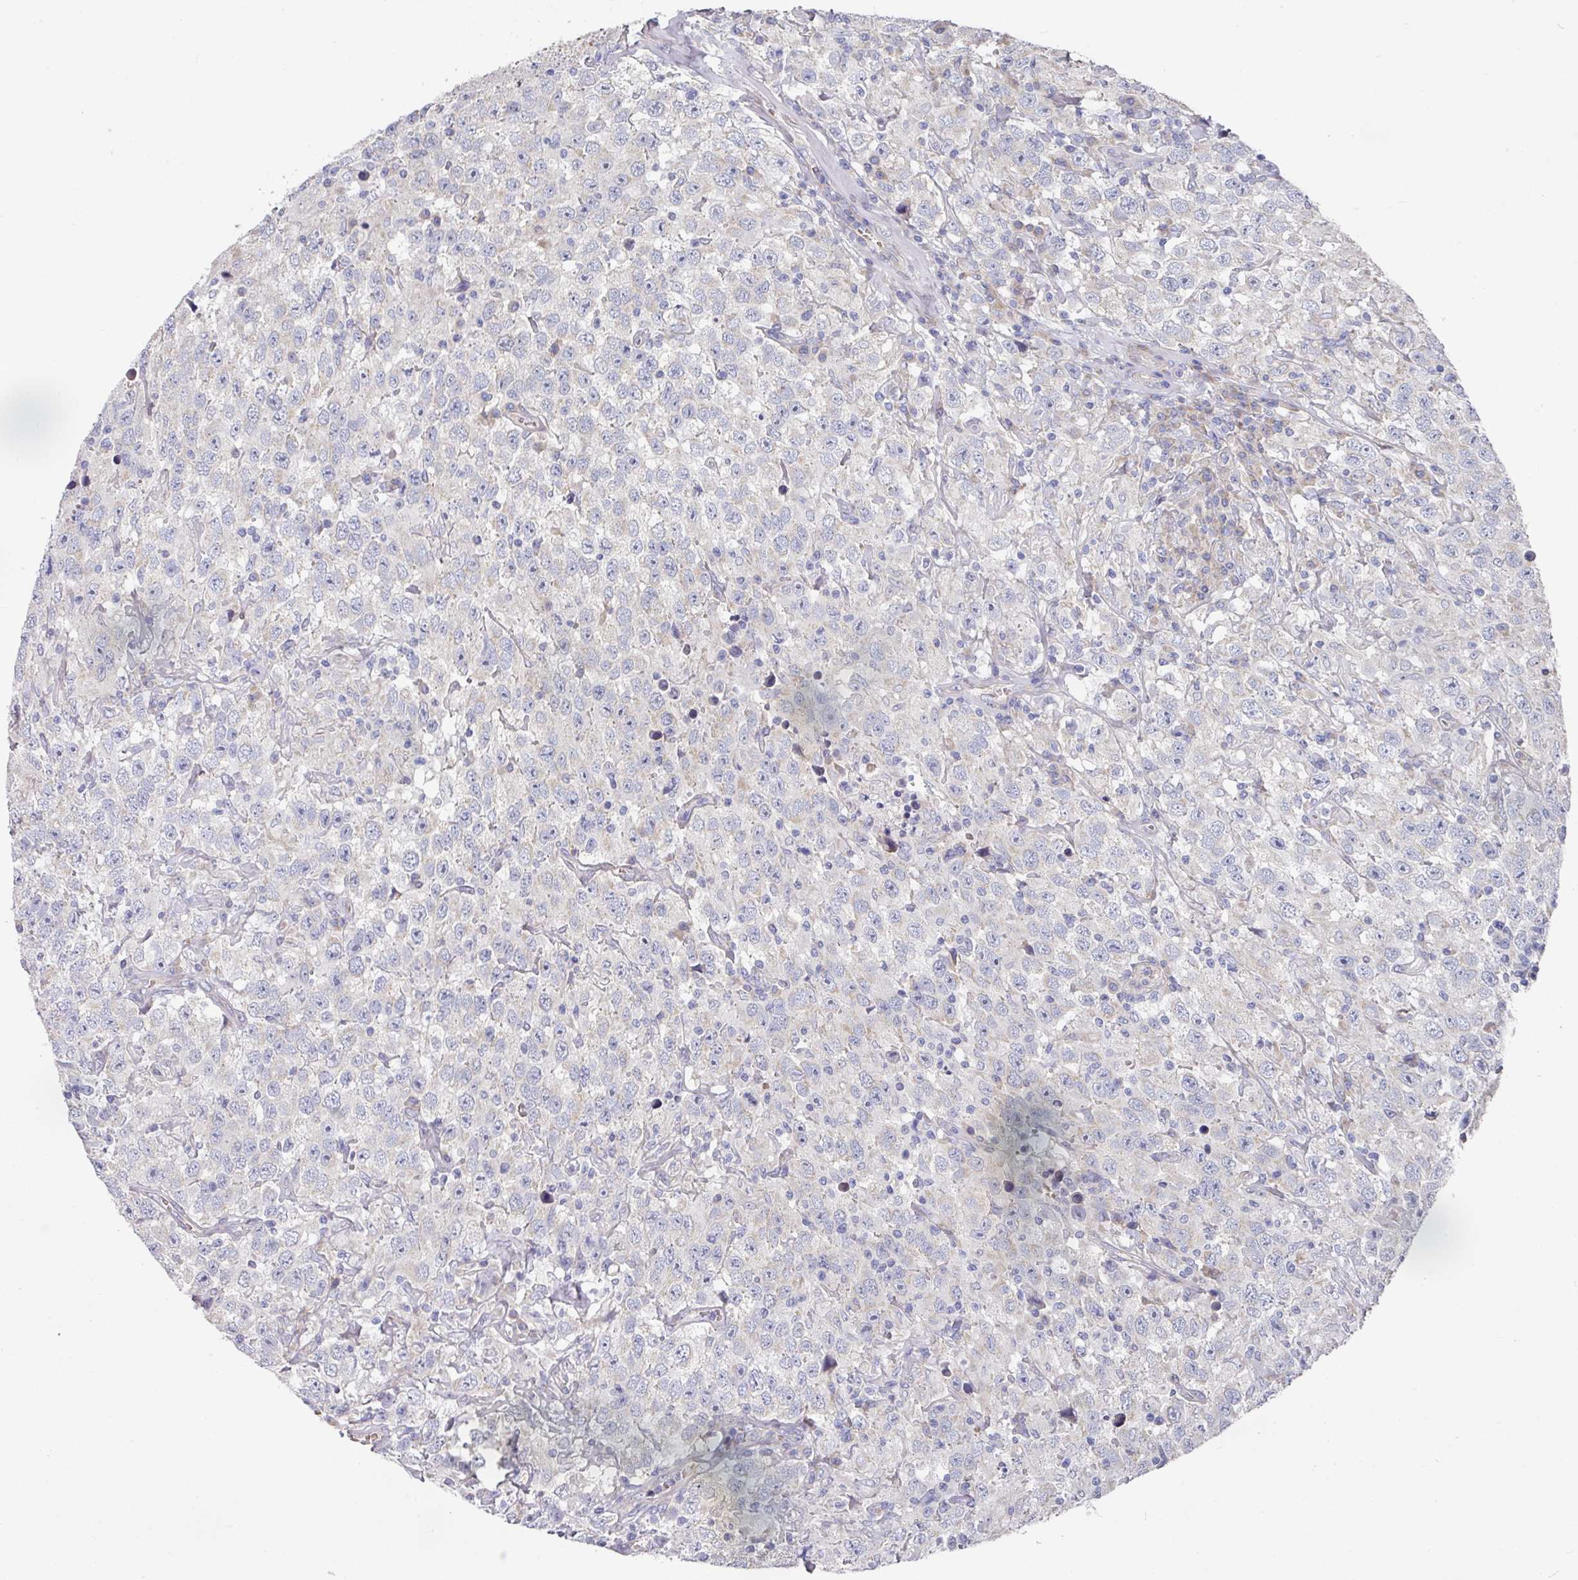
{"staining": {"intensity": "negative", "quantity": "none", "location": "none"}, "tissue": "testis cancer", "cell_type": "Tumor cells", "image_type": "cancer", "snomed": [{"axis": "morphology", "description": "Seminoma, NOS"}, {"axis": "topography", "description": "Testis"}], "caption": "Tumor cells are negative for protein expression in human testis cancer (seminoma).", "gene": "PYROXD2", "patient": {"sex": "male", "age": 41}}